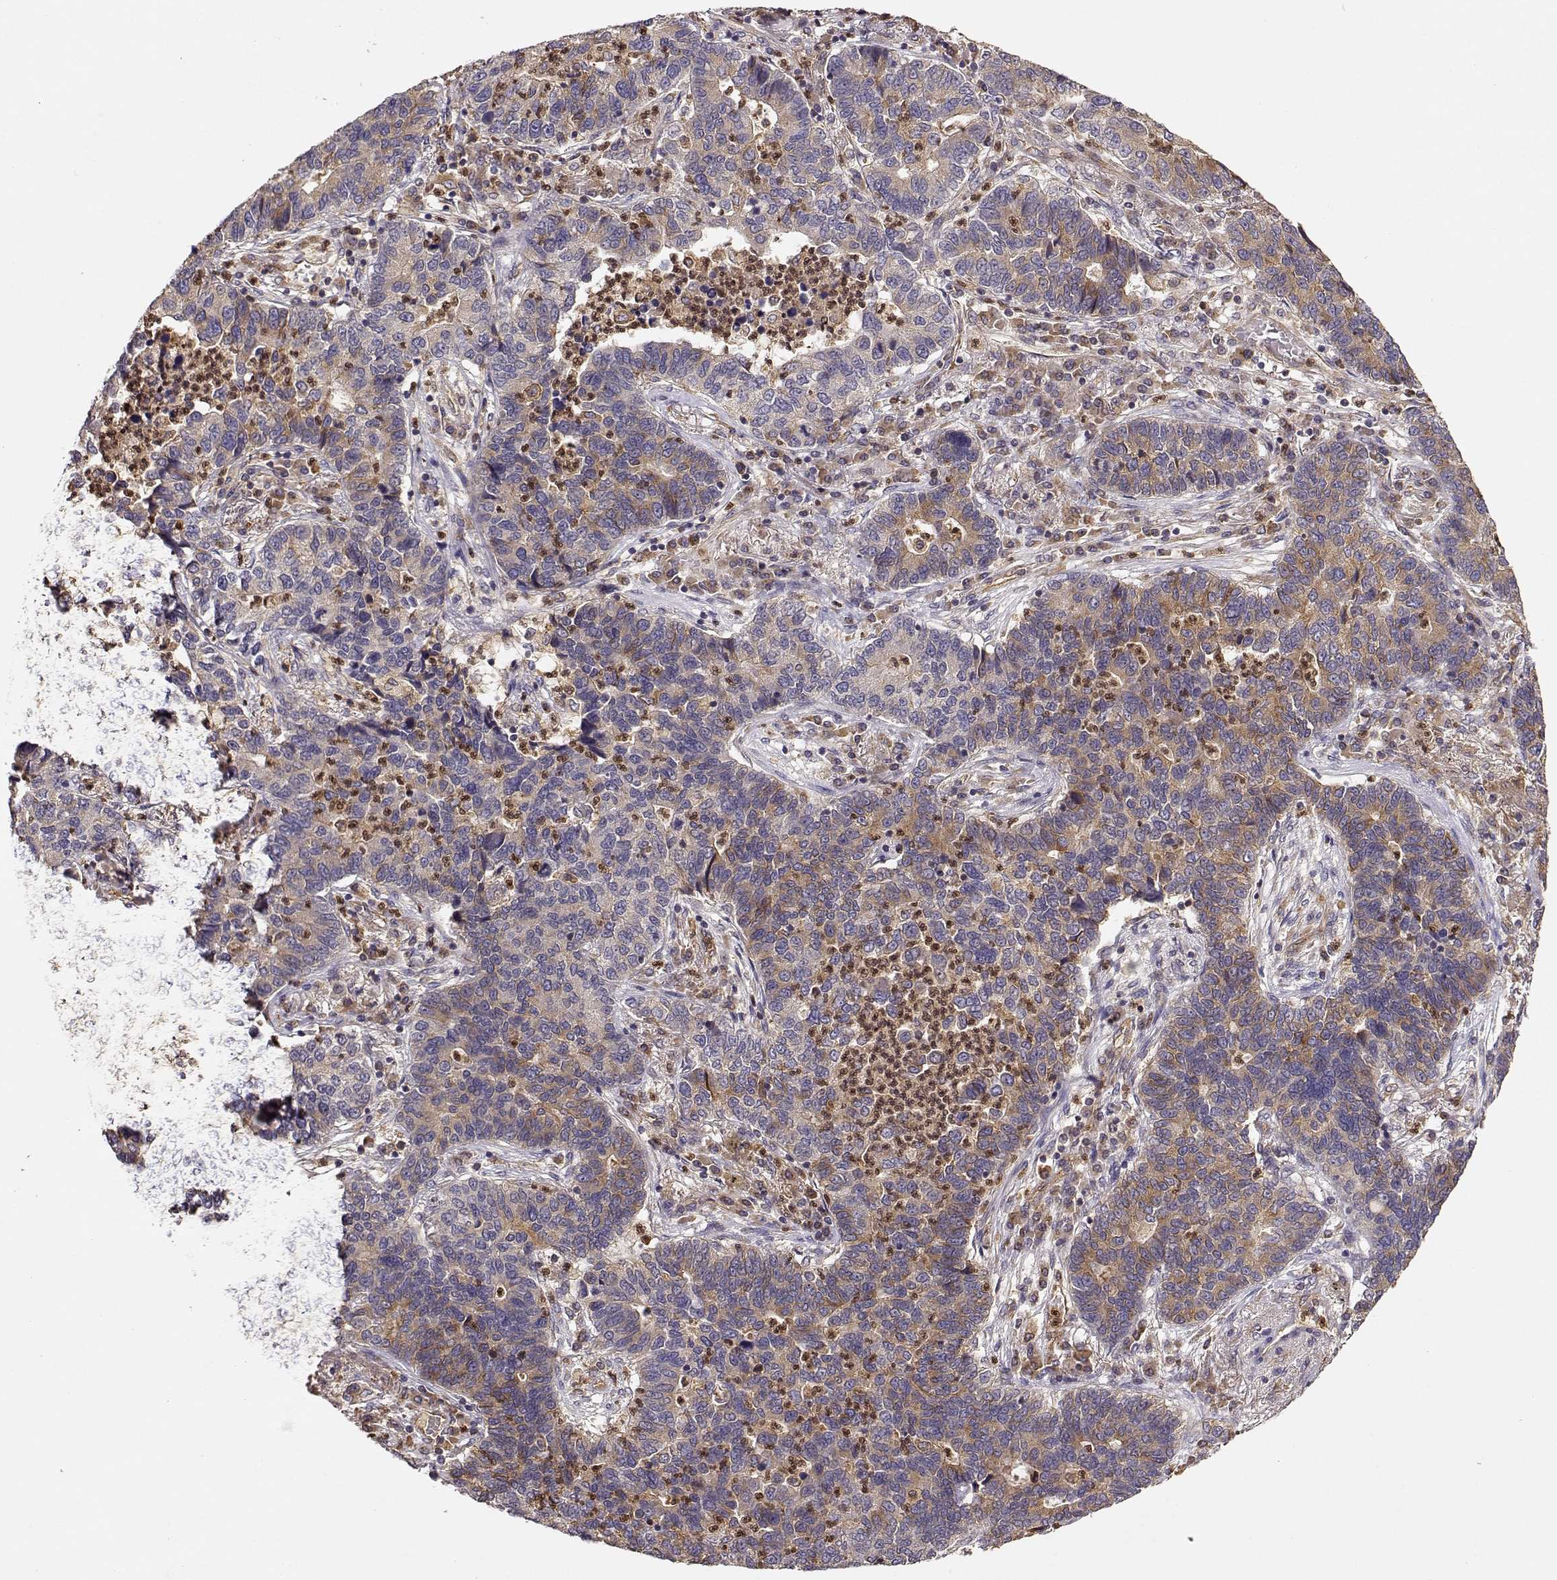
{"staining": {"intensity": "weak", "quantity": ">75%", "location": "cytoplasmic/membranous"}, "tissue": "lung cancer", "cell_type": "Tumor cells", "image_type": "cancer", "snomed": [{"axis": "morphology", "description": "Adenocarcinoma, NOS"}, {"axis": "topography", "description": "Lung"}], "caption": "Brown immunohistochemical staining in lung cancer displays weak cytoplasmic/membranous positivity in about >75% of tumor cells. (DAB (3,3'-diaminobenzidine) IHC with brightfield microscopy, high magnification).", "gene": "ARHGEF2", "patient": {"sex": "female", "age": 57}}